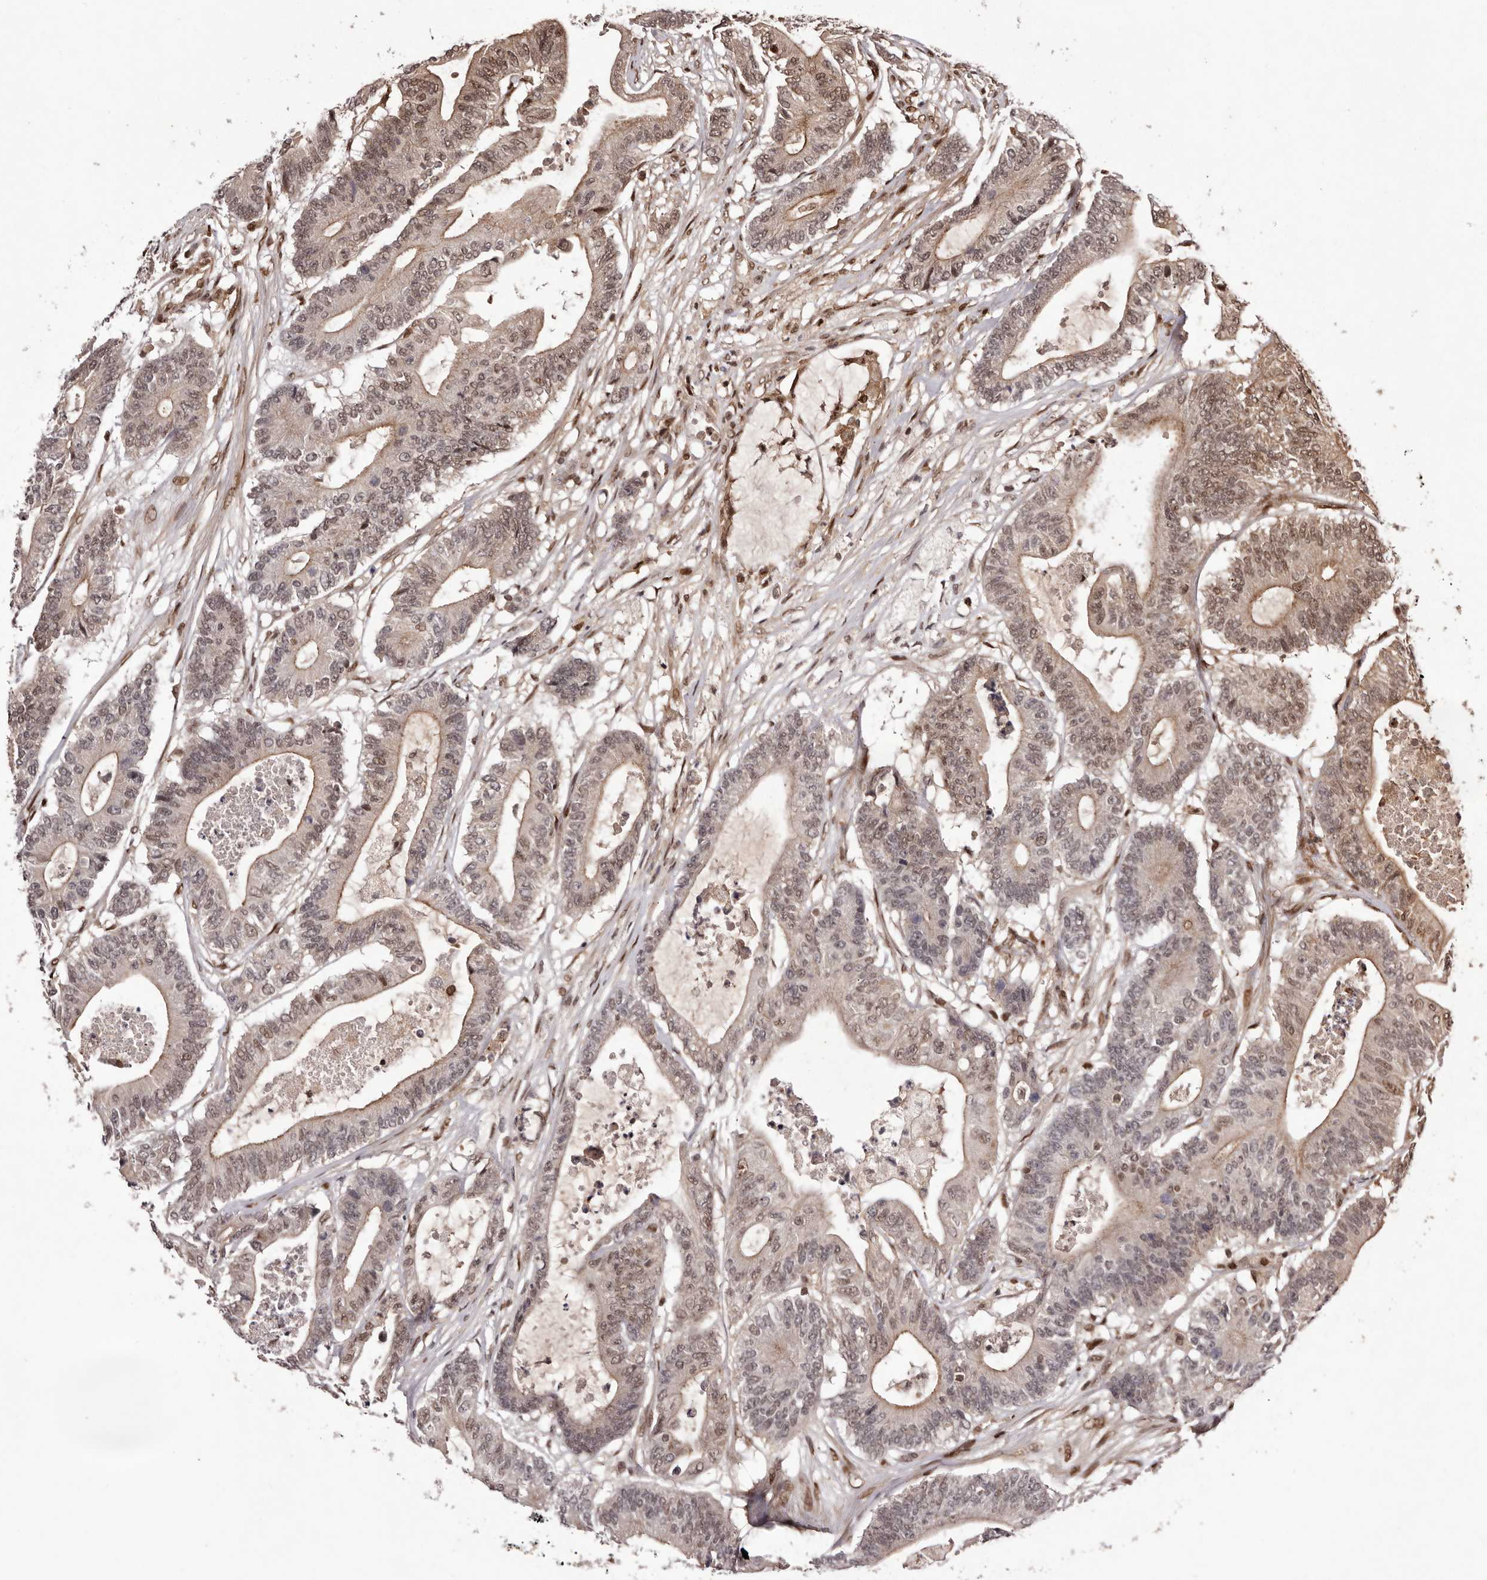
{"staining": {"intensity": "moderate", "quantity": "25%-75%", "location": "cytoplasmic/membranous,nuclear"}, "tissue": "colorectal cancer", "cell_type": "Tumor cells", "image_type": "cancer", "snomed": [{"axis": "morphology", "description": "Adenocarcinoma, NOS"}, {"axis": "topography", "description": "Colon"}], "caption": "DAB immunohistochemical staining of human colorectal cancer (adenocarcinoma) exhibits moderate cytoplasmic/membranous and nuclear protein staining in approximately 25%-75% of tumor cells.", "gene": "FBXO5", "patient": {"sex": "female", "age": 84}}